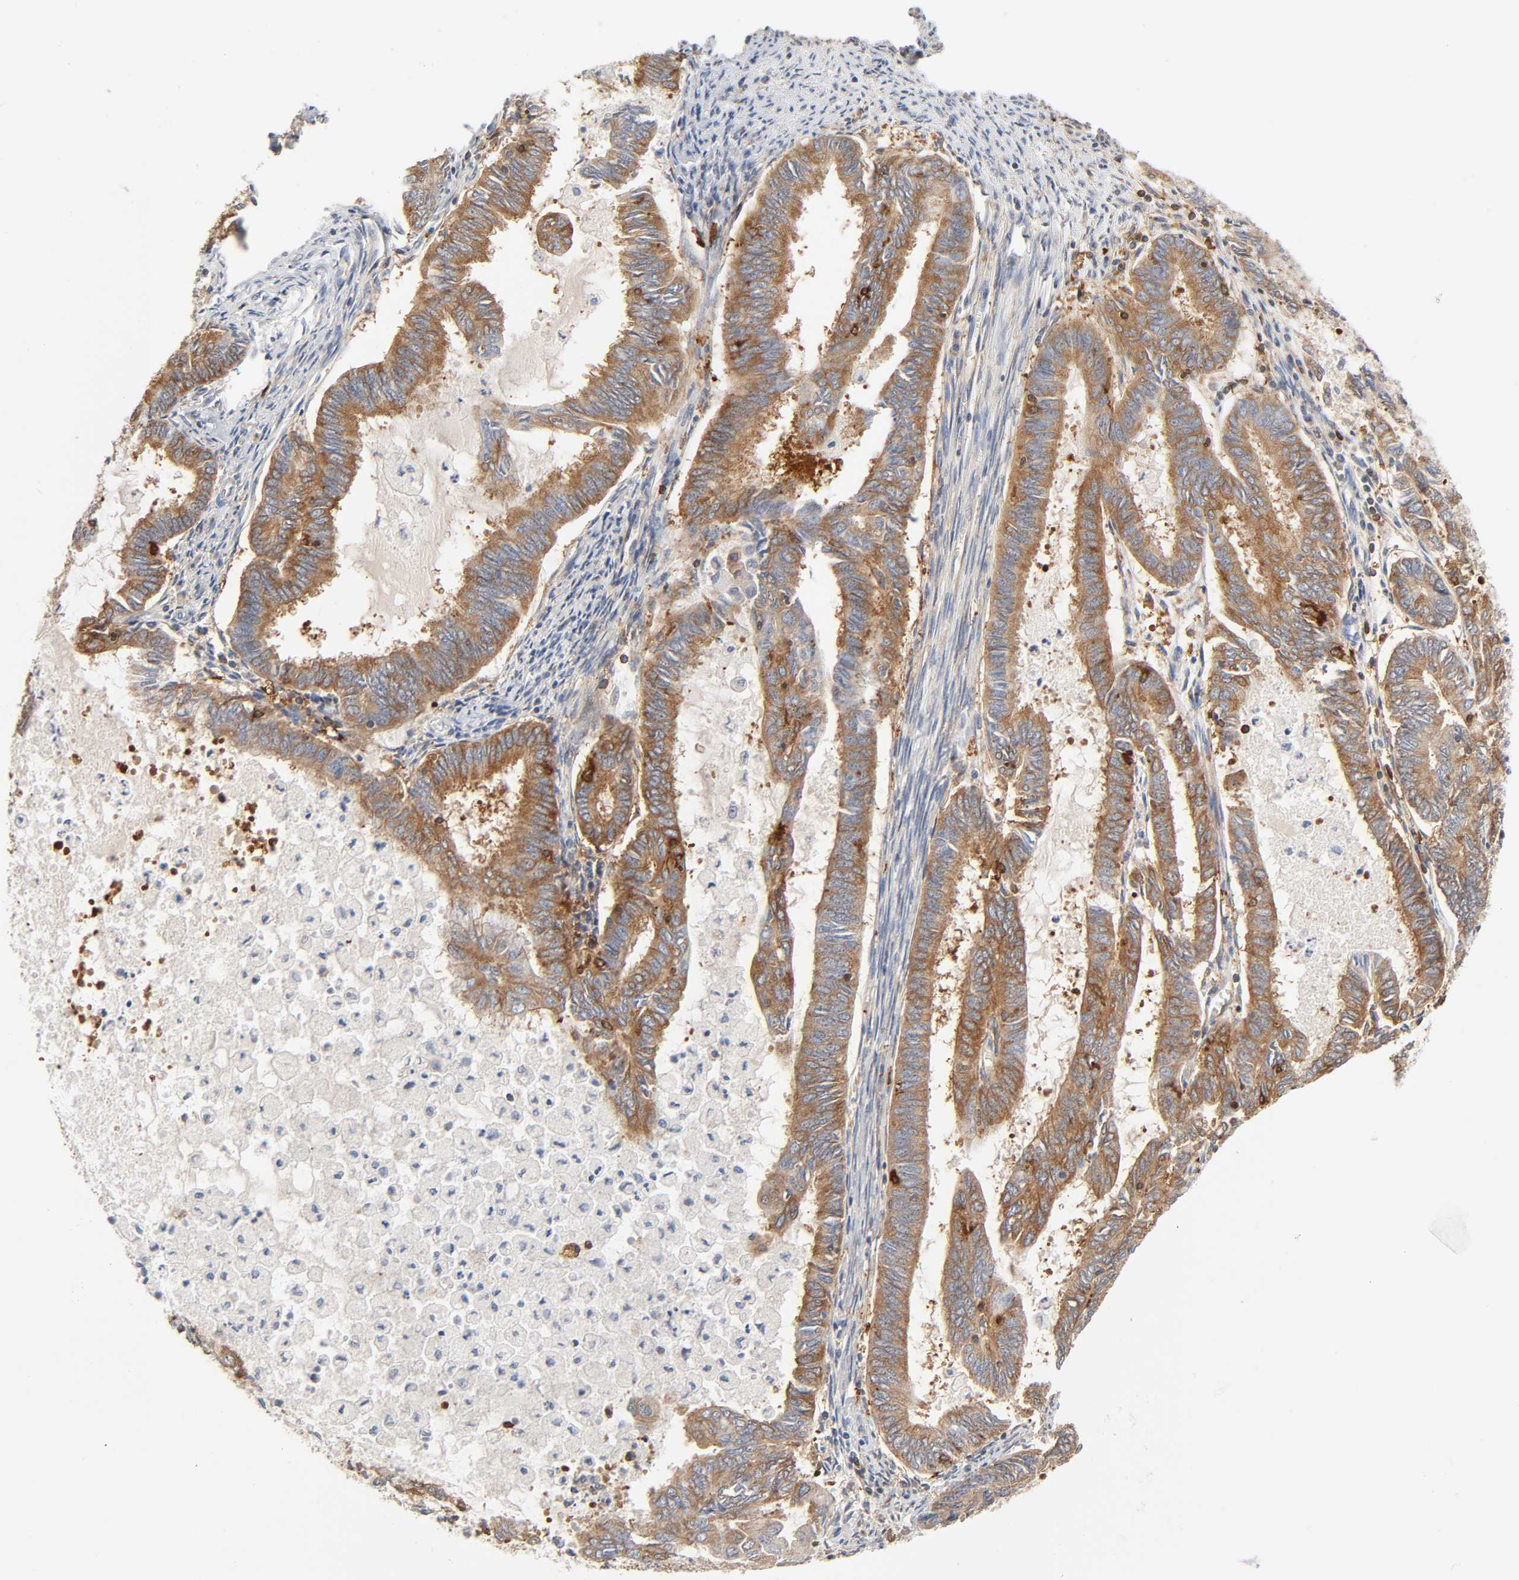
{"staining": {"intensity": "moderate", "quantity": ">75%", "location": "cytoplasmic/membranous"}, "tissue": "endometrial cancer", "cell_type": "Tumor cells", "image_type": "cancer", "snomed": [{"axis": "morphology", "description": "Adenocarcinoma, NOS"}, {"axis": "topography", "description": "Endometrium"}], "caption": "High-power microscopy captured an immunohistochemistry (IHC) image of endometrial adenocarcinoma, revealing moderate cytoplasmic/membranous staining in about >75% of tumor cells. The protein is shown in brown color, while the nuclei are stained blue.", "gene": "BIN1", "patient": {"sex": "female", "age": 86}}